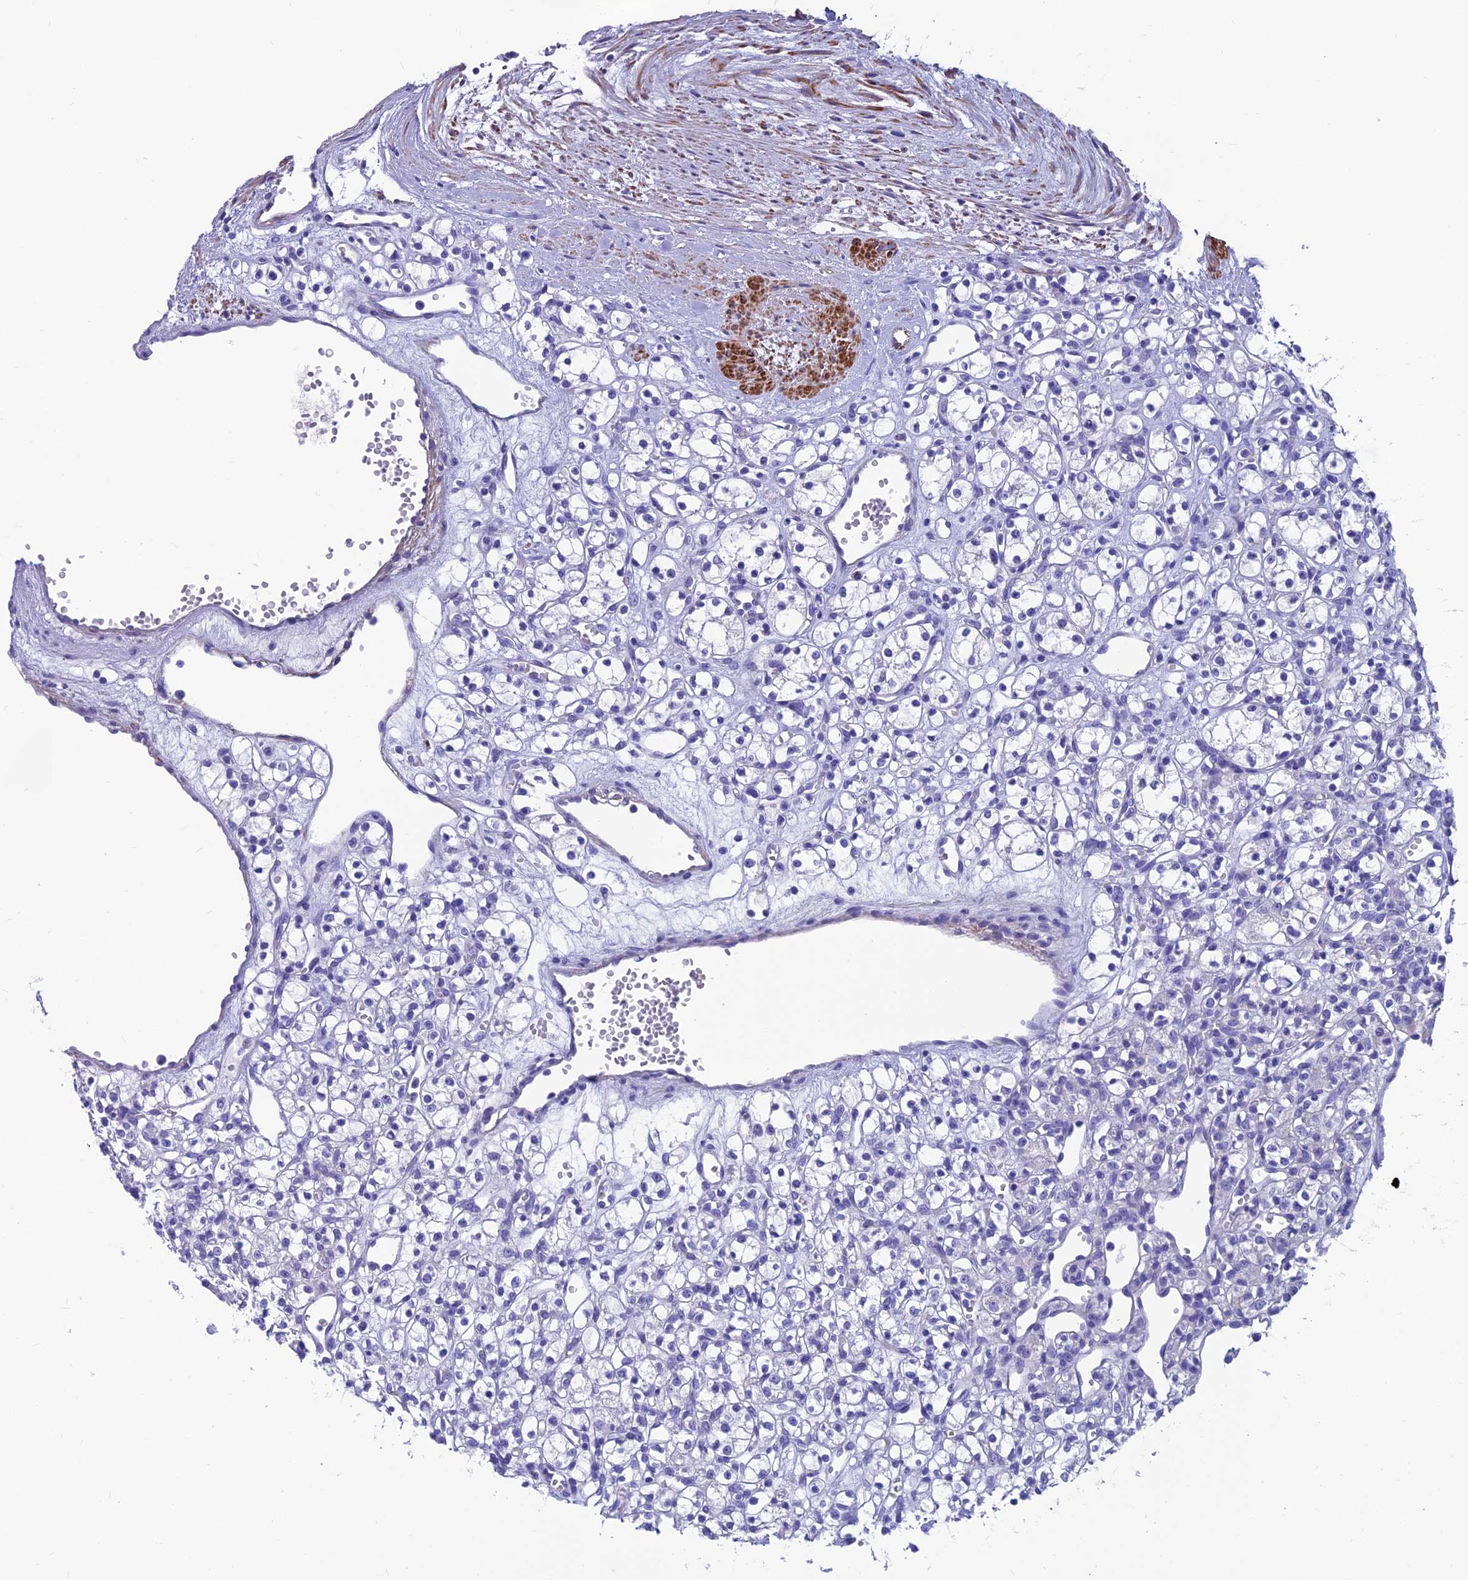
{"staining": {"intensity": "negative", "quantity": "none", "location": "none"}, "tissue": "renal cancer", "cell_type": "Tumor cells", "image_type": "cancer", "snomed": [{"axis": "morphology", "description": "Adenocarcinoma, NOS"}, {"axis": "topography", "description": "Kidney"}], "caption": "IHC photomicrograph of neoplastic tissue: renal cancer stained with DAB (3,3'-diaminobenzidine) displays no significant protein positivity in tumor cells.", "gene": "GNG11", "patient": {"sex": "female", "age": 59}}